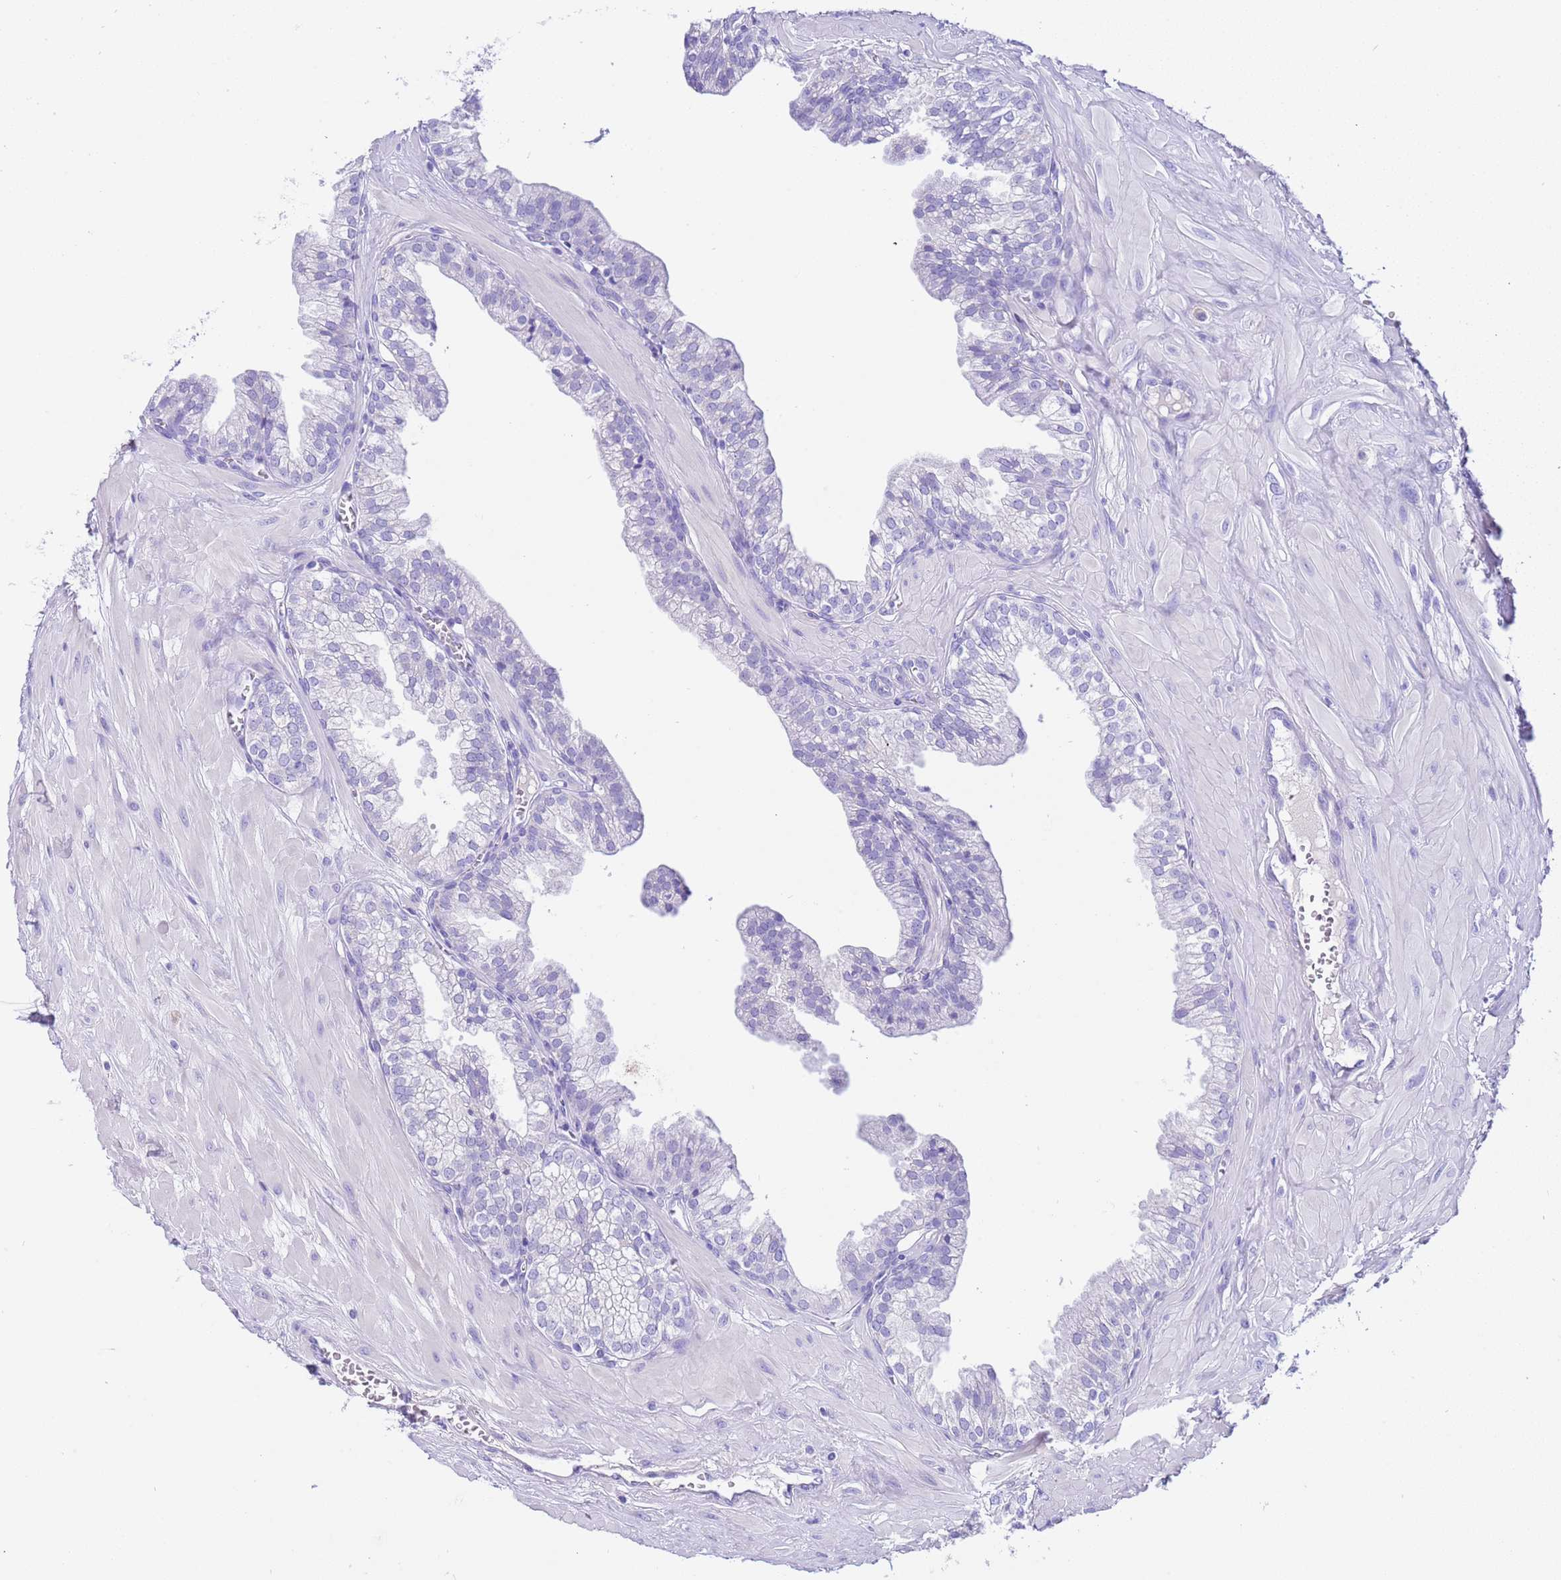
{"staining": {"intensity": "negative", "quantity": "none", "location": "none"}, "tissue": "prostate", "cell_type": "Glandular cells", "image_type": "normal", "snomed": [{"axis": "morphology", "description": "Normal tissue, NOS"}, {"axis": "topography", "description": "Prostate"}, {"axis": "topography", "description": "Peripheral nerve tissue"}], "caption": "Benign prostate was stained to show a protein in brown. There is no significant staining in glandular cells. Nuclei are stained in blue.", "gene": "CPB1", "patient": {"sex": "male", "age": 55}}